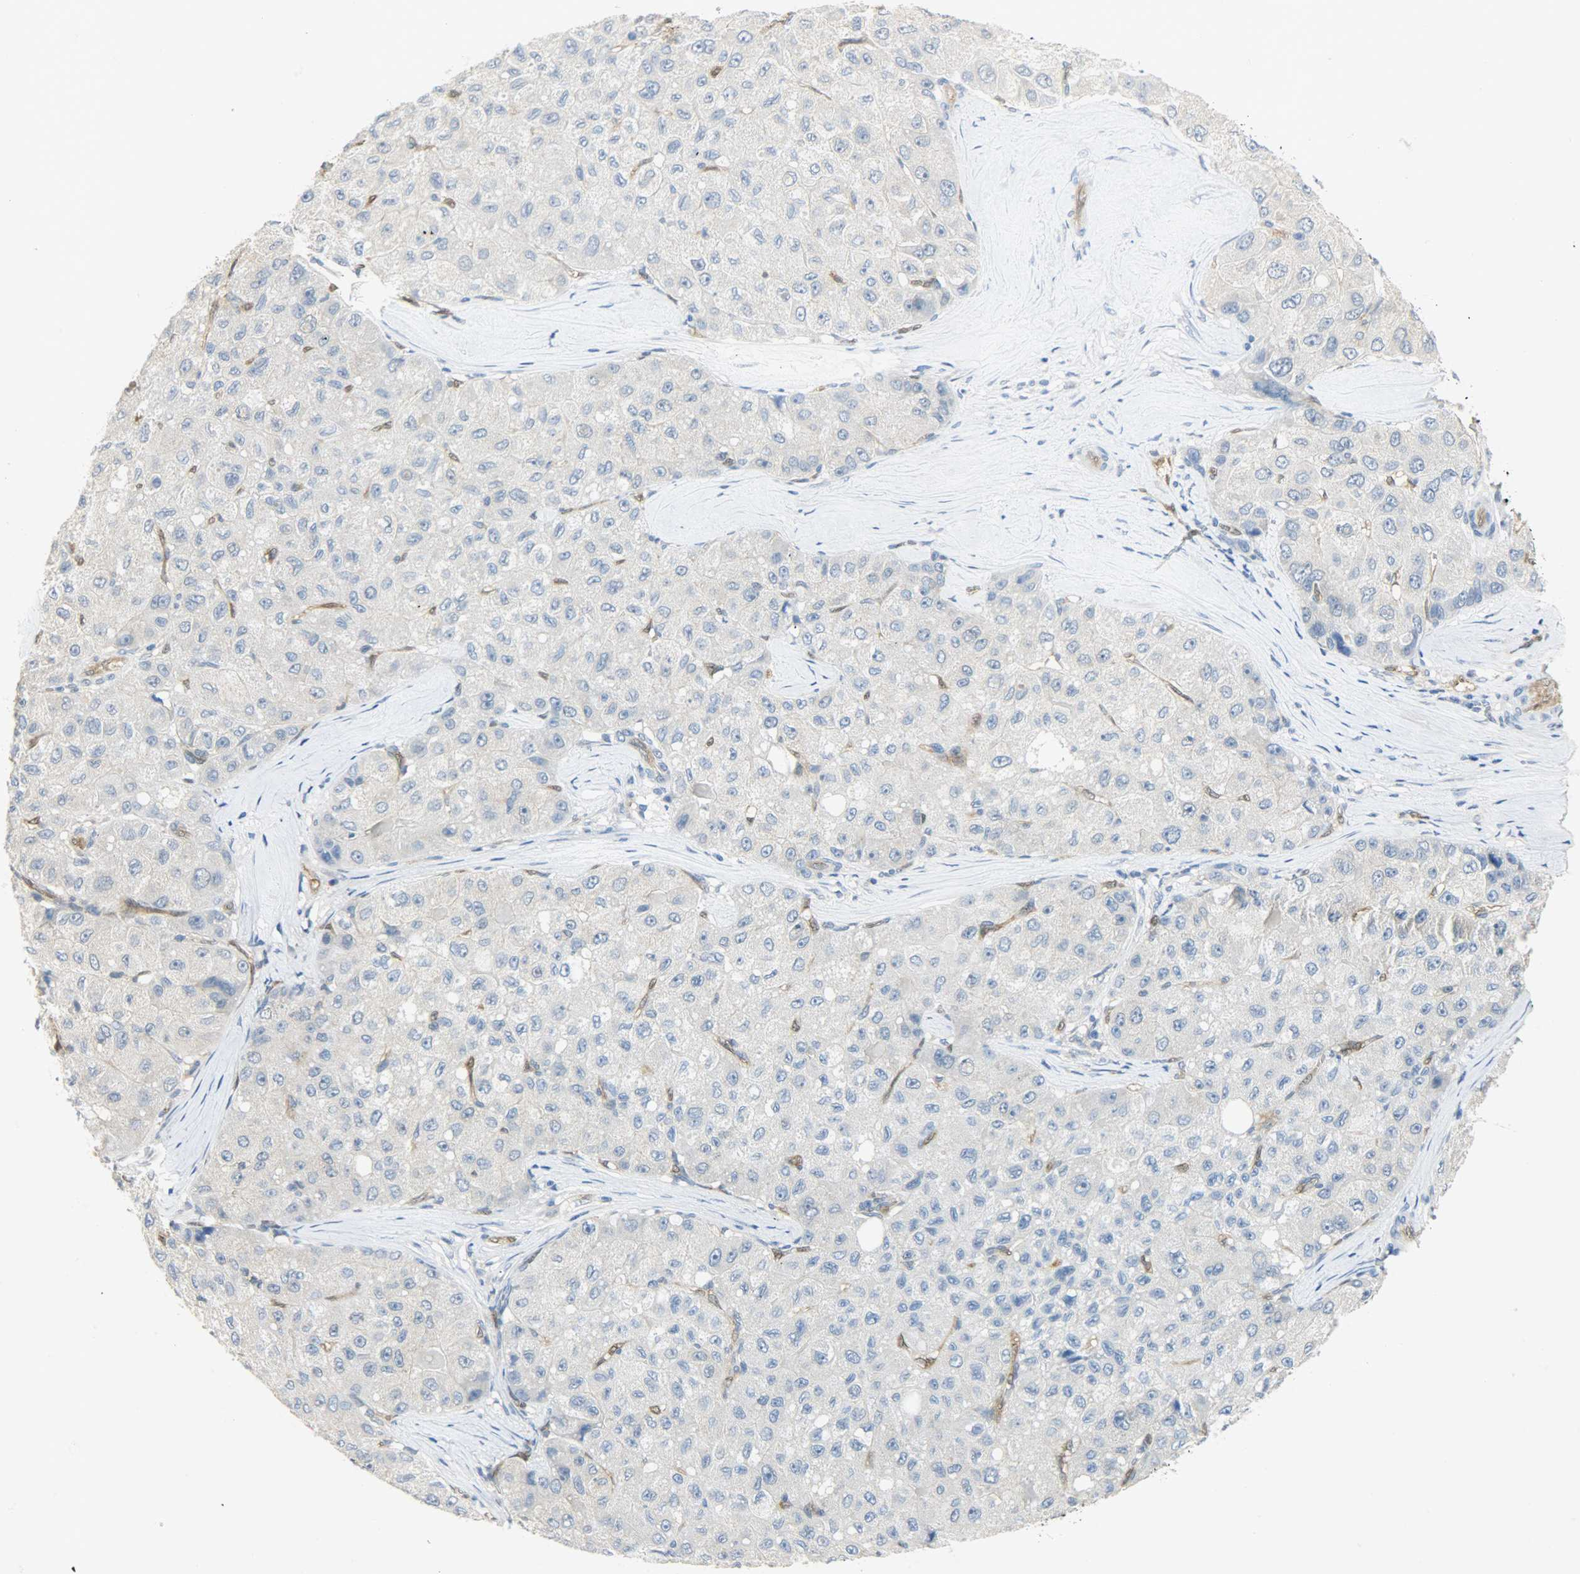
{"staining": {"intensity": "negative", "quantity": "none", "location": "none"}, "tissue": "liver cancer", "cell_type": "Tumor cells", "image_type": "cancer", "snomed": [{"axis": "morphology", "description": "Carcinoma, Hepatocellular, NOS"}, {"axis": "topography", "description": "Liver"}], "caption": "Liver cancer was stained to show a protein in brown. There is no significant staining in tumor cells.", "gene": "FKBP1A", "patient": {"sex": "male", "age": 80}}